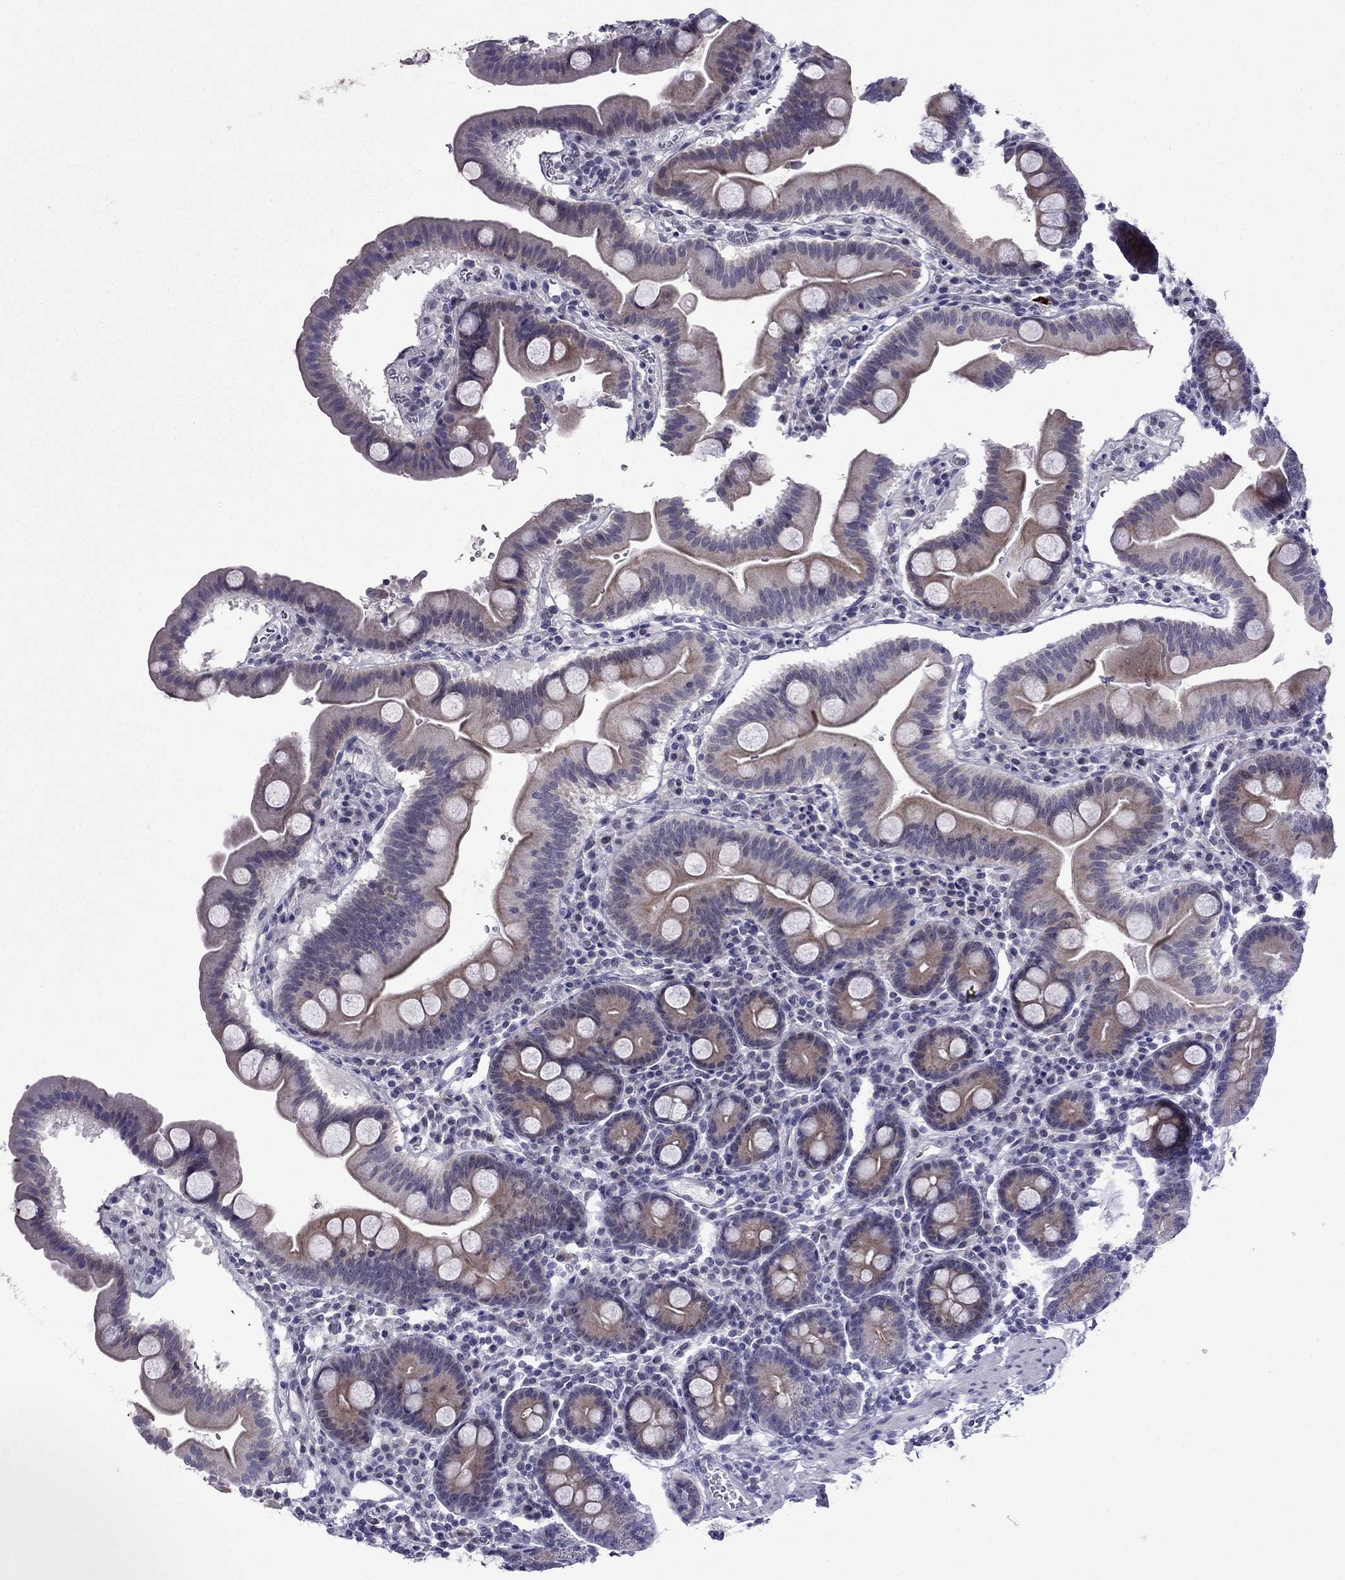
{"staining": {"intensity": "moderate", "quantity": ">75%", "location": "cytoplasmic/membranous"}, "tissue": "duodenum", "cell_type": "Glandular cells", "image_type": "normal", "snomed": [{"axis": "morphology", "description": "Normal tissue, NOS"}, {"axis": "topography", "description": "Duodenum"}], "caption": "Immunohistochemical staining of unremarkable duodenum shows moderate cytoplasmic/membranous protein expression in approximately >75% of glandular cells.", "gene": "POM121L12", "patient": {"sex": "male", "age": 59}}